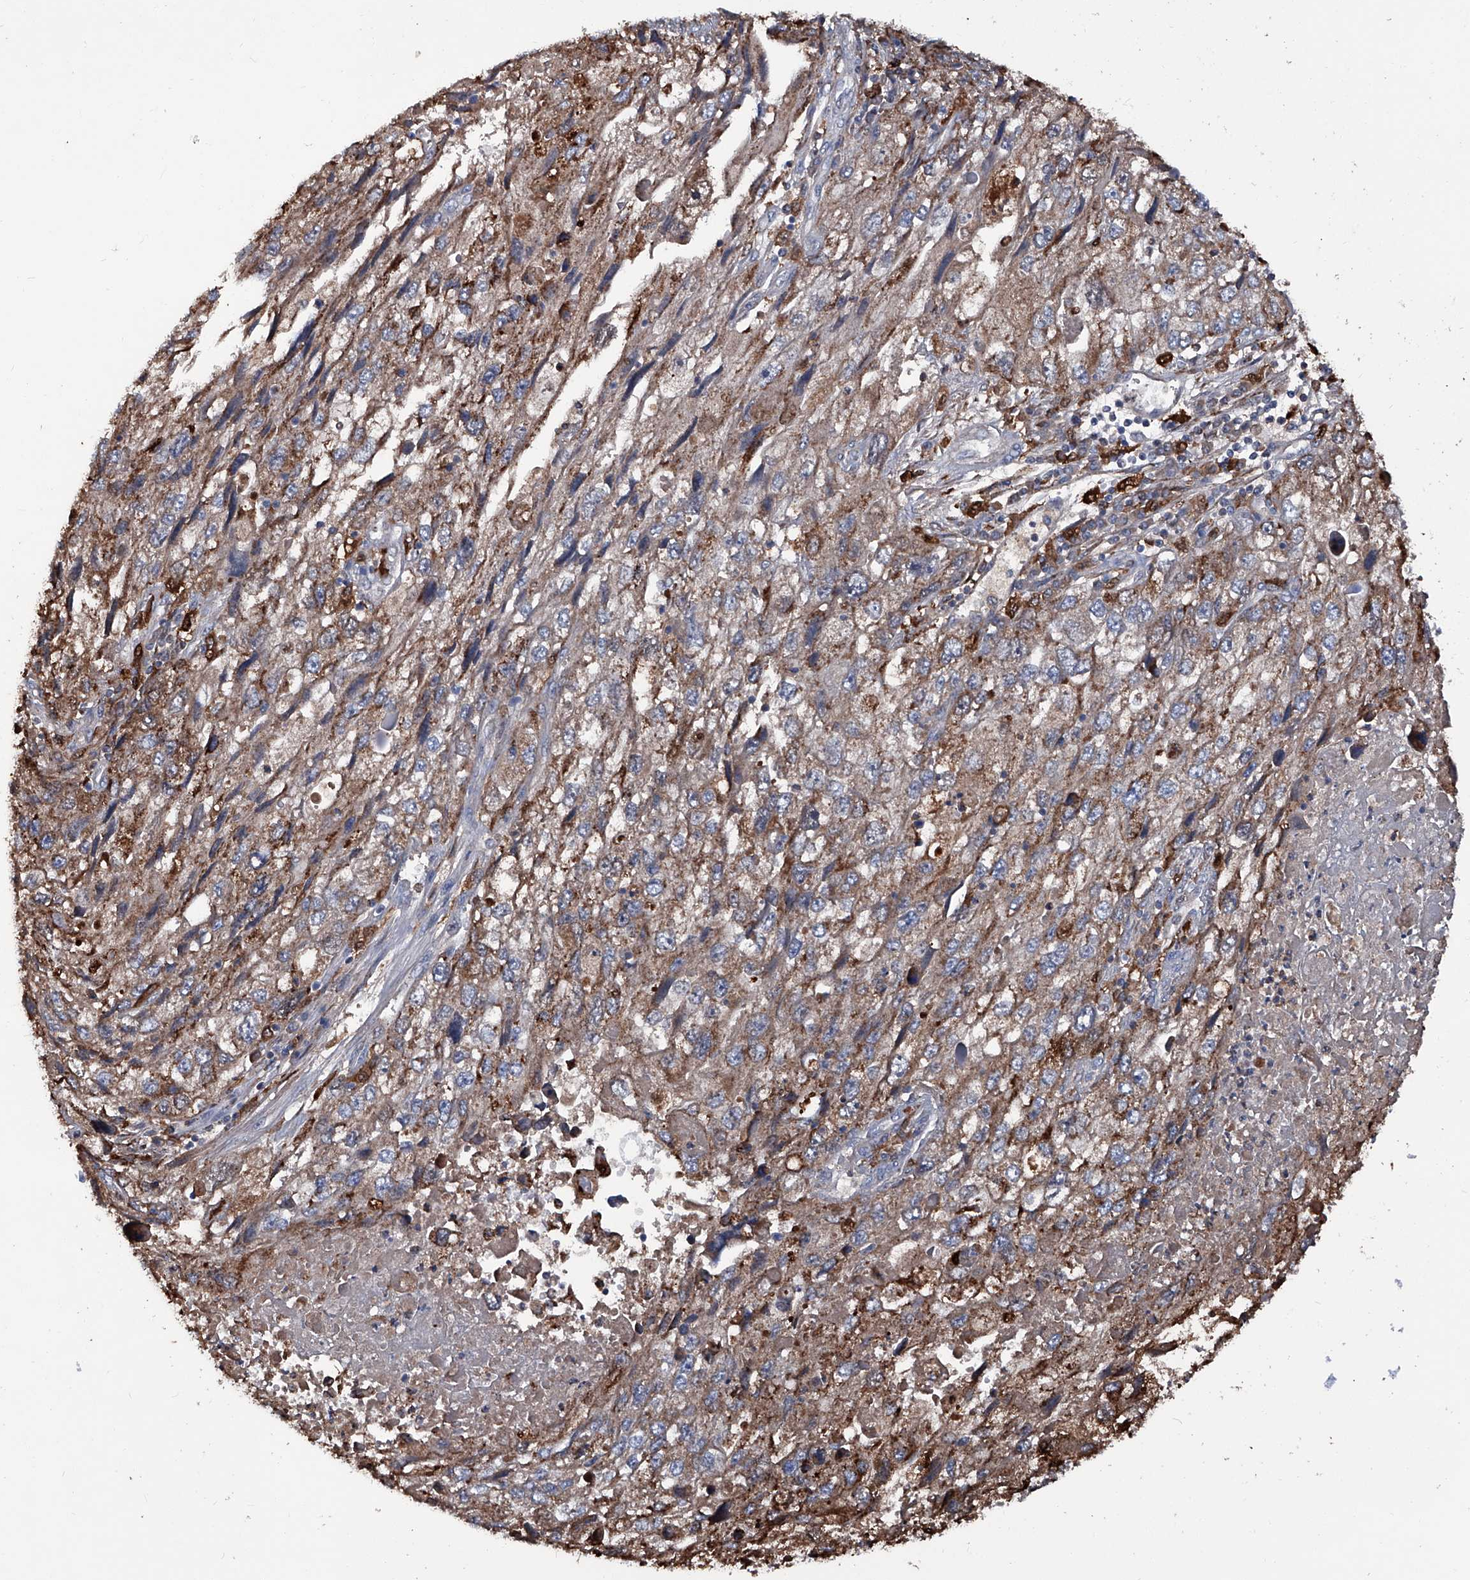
{"staining": {"intensity": "moderate", "quantity": ">75%", "location": "cytoplasmic/membranous"}, "tissue": "endometrial cancer", "cell_type": "Tumor cells", "image_type": "cancer", "snomed": [{"axis": "morphology", "description": "Adenocarcinoma, NOS"}, {"axis": "topography", "description": "Endometrium"}], "caption": "A medium amount of moderate cytoplasmic/membranous staining is identified in approximately >75% of tumor cells in endometrial cancer tissue. The protein is shown in brown color, while the nuclei are stained blue.", "gene": "NHS", "patient": {"sex": "female", "age": 49}}